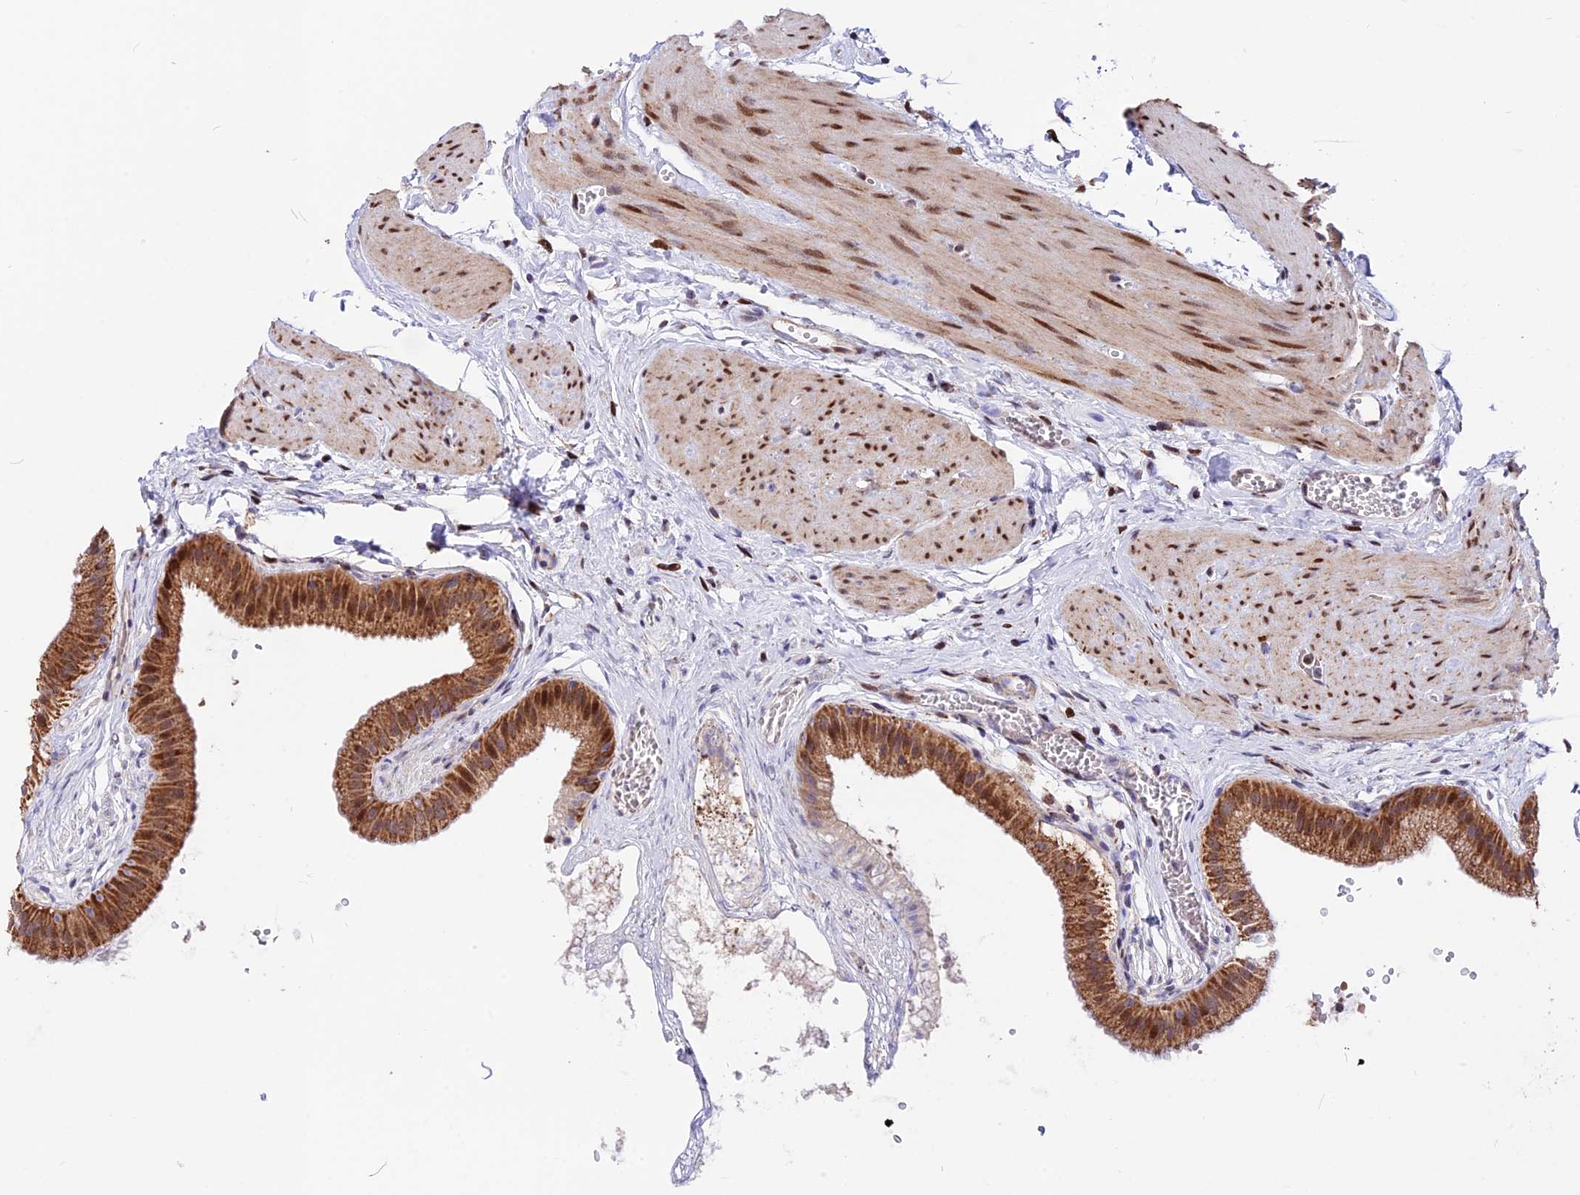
{"staining": {"intensity": "strong", "quantity": ">75%", "location": "cytoplasmic/membranous,nuclear"}, "tissue": "gallbladder", "cell_type": "Glandular cells", "image_type": "normal", "snomed": [{"axis": "morphology", "description": "Normal tissue, NOS"}, {"axis": "topography", "description": "Gallbladder"}], "caption": "A brown stain shows strong cytoplasmic/membranous,nuclear staining of a protein in glandular cells of unremarkable human gallbladder. (brown staining indicates protein expression, while blue staining denotes nuclei).", "gene": "FAM174C", "patient": {"sex": "female", "age": 54}}